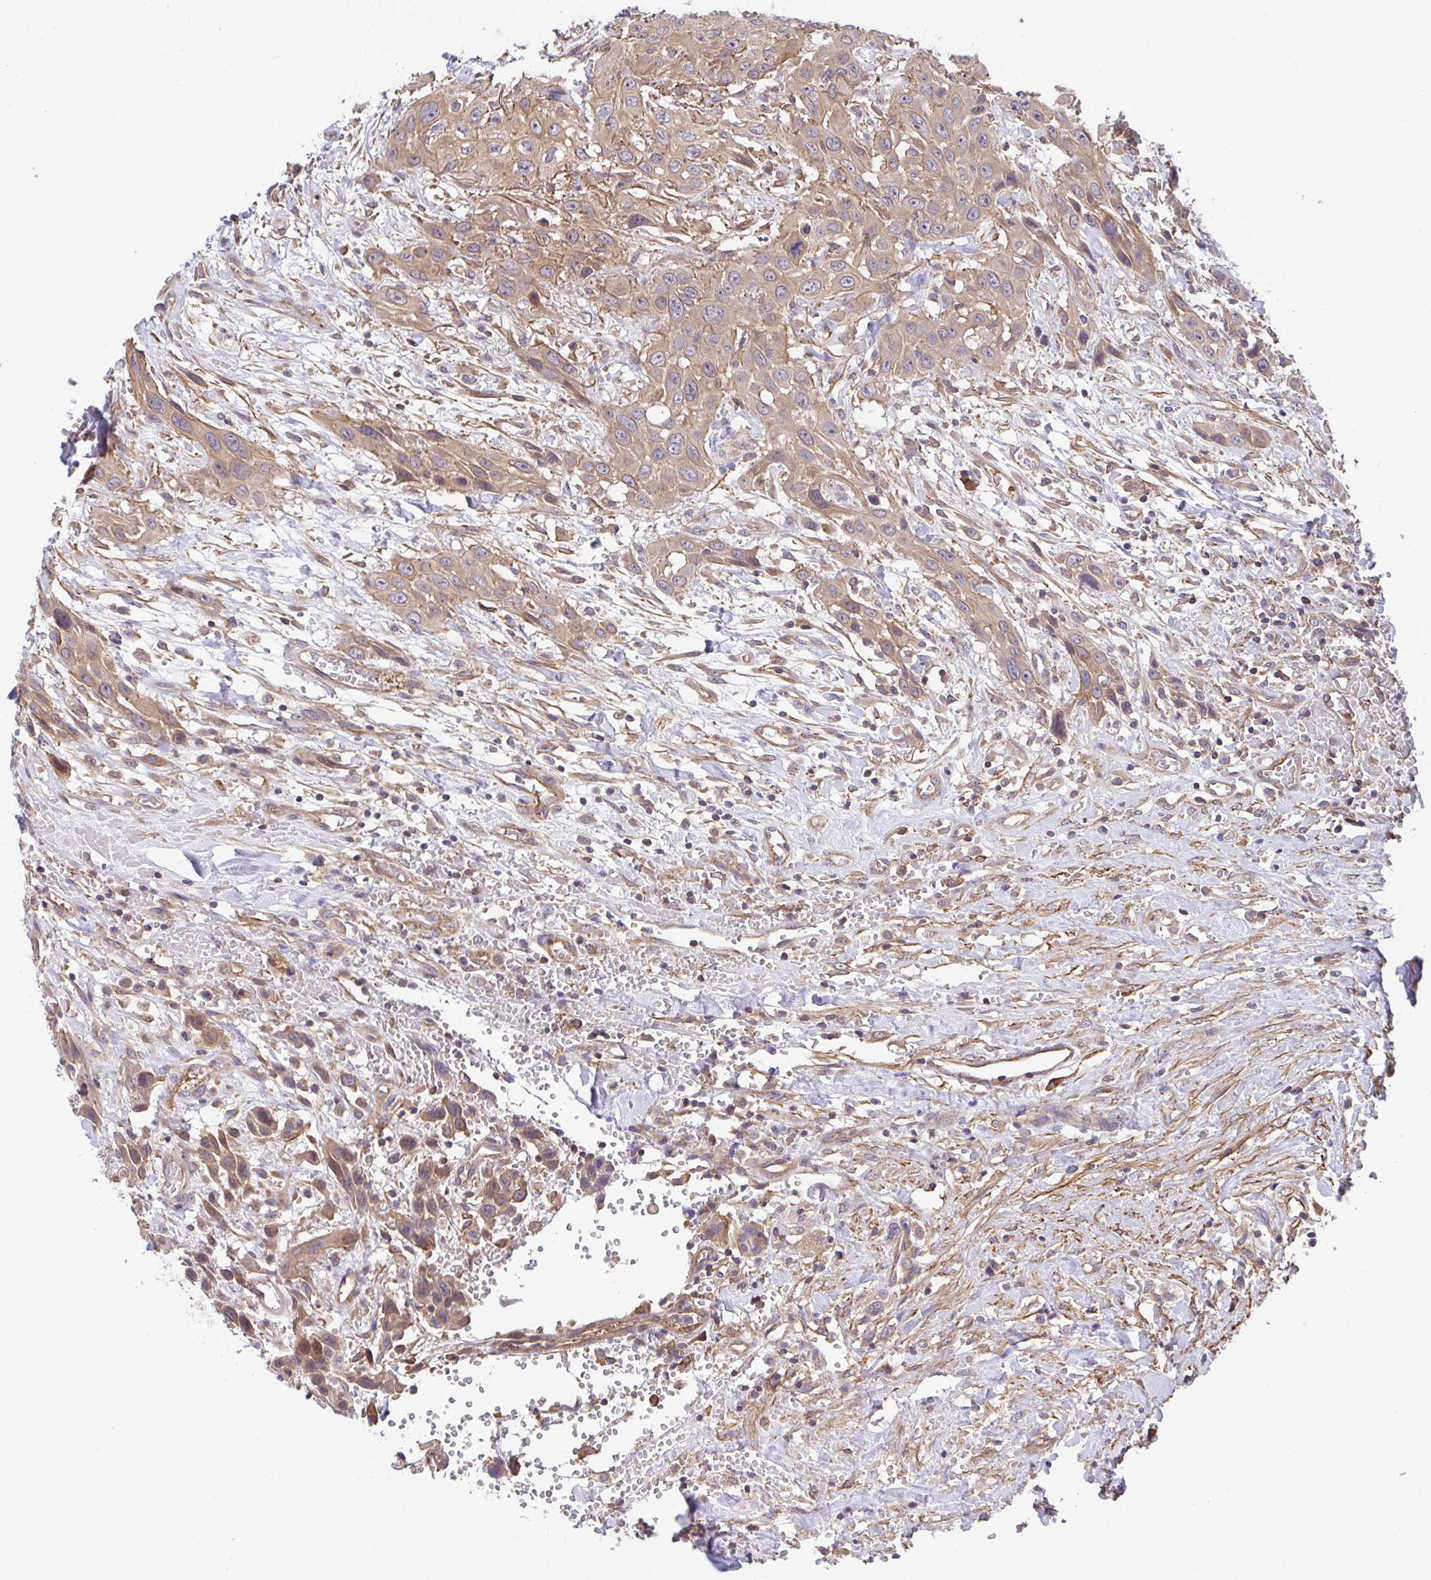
{"staining": {"intensity": "moderate", "quantity": ">75%", "location": "cytoplasmic/membranous"}, "tissue": "head and neck cancer", "cell_type": "Tumor cells", "image_type": "cancer", "snomed": [{"axis": "morphology", "description": "Squamous cell carcinoma, NOS"}, {"axis": "topography", "description": "Head-Neck"}], "caption": "Protein staining shows moderate cytoplasmic/membranous positivity in approximately >75% of tumor cells in head and neck cancer. (DAB (3,3'-diaminobenzidine) = brown stain, brightfield microscopy at high magnification).", "gene": "ZNF696", "patient": {"sex": "male", "age": 81}}